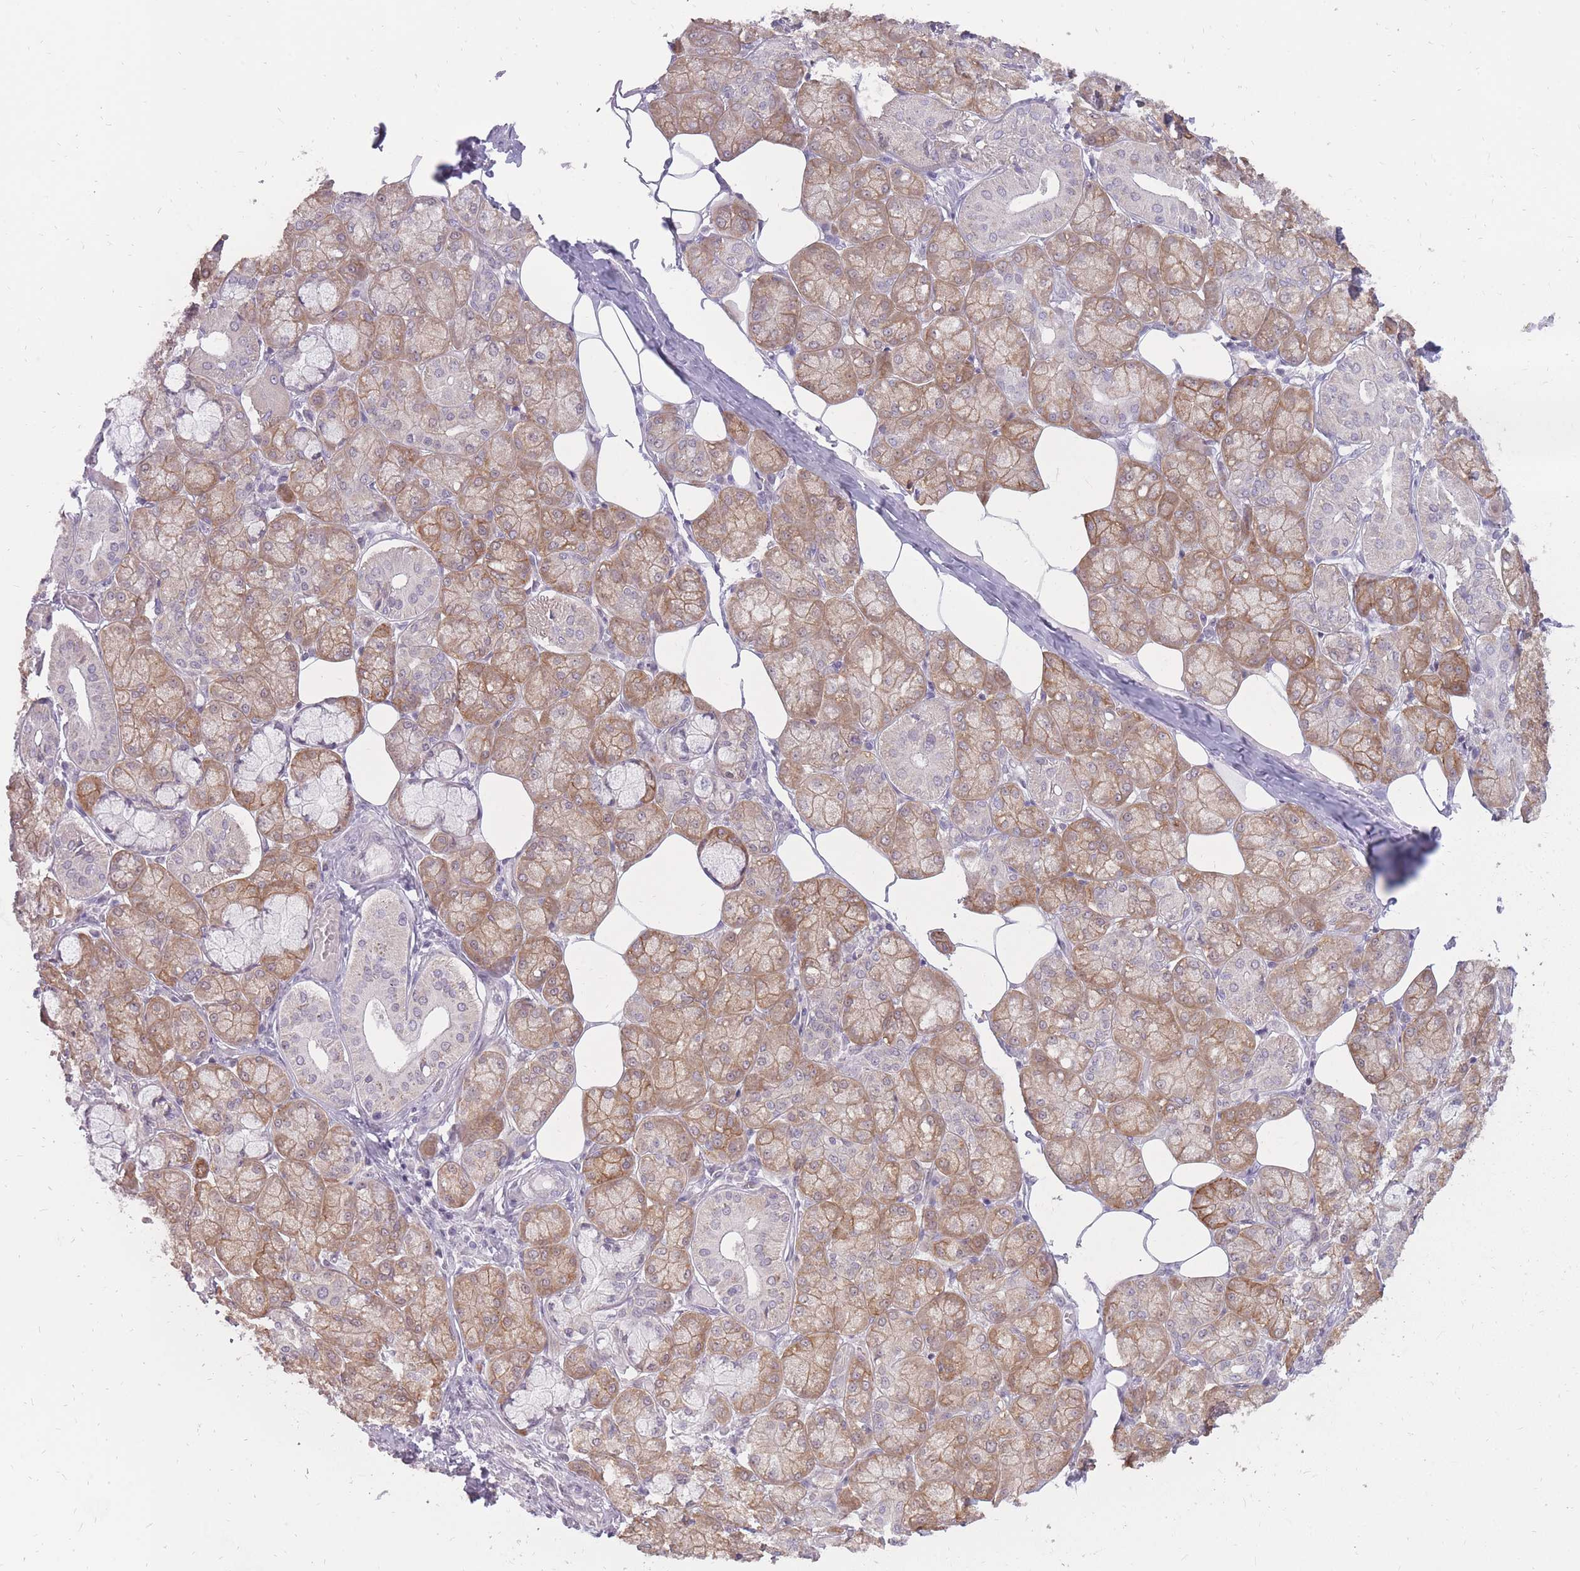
{"staining": {"intensity": "moderate", "quantity": ">75%", "location": "cytoplasmic/membranous"}, "tissue": "salivary gland", "cell_type": "Glandular cells", "image_type": "normal", "snomed": [{"axis": "morphology", "description": "Normal tissue, NOS"}, {"axis": "topography", "description": "Salivary gland"}], "caption": "Immunohistochemistry staining of unremarkable salivary gland, which displays medium levels of moderate cytoplasmic/membranous positivity in about >75% of glandular cells indicating moderate cytoplasmic/membranous protein staining. The staining was performed using DAB (brown) for protein detection and nuclei were counterstained in hematoxylin (blue).", "gene": "POM121C", "patient": {"sex": "male", "age": 74}}